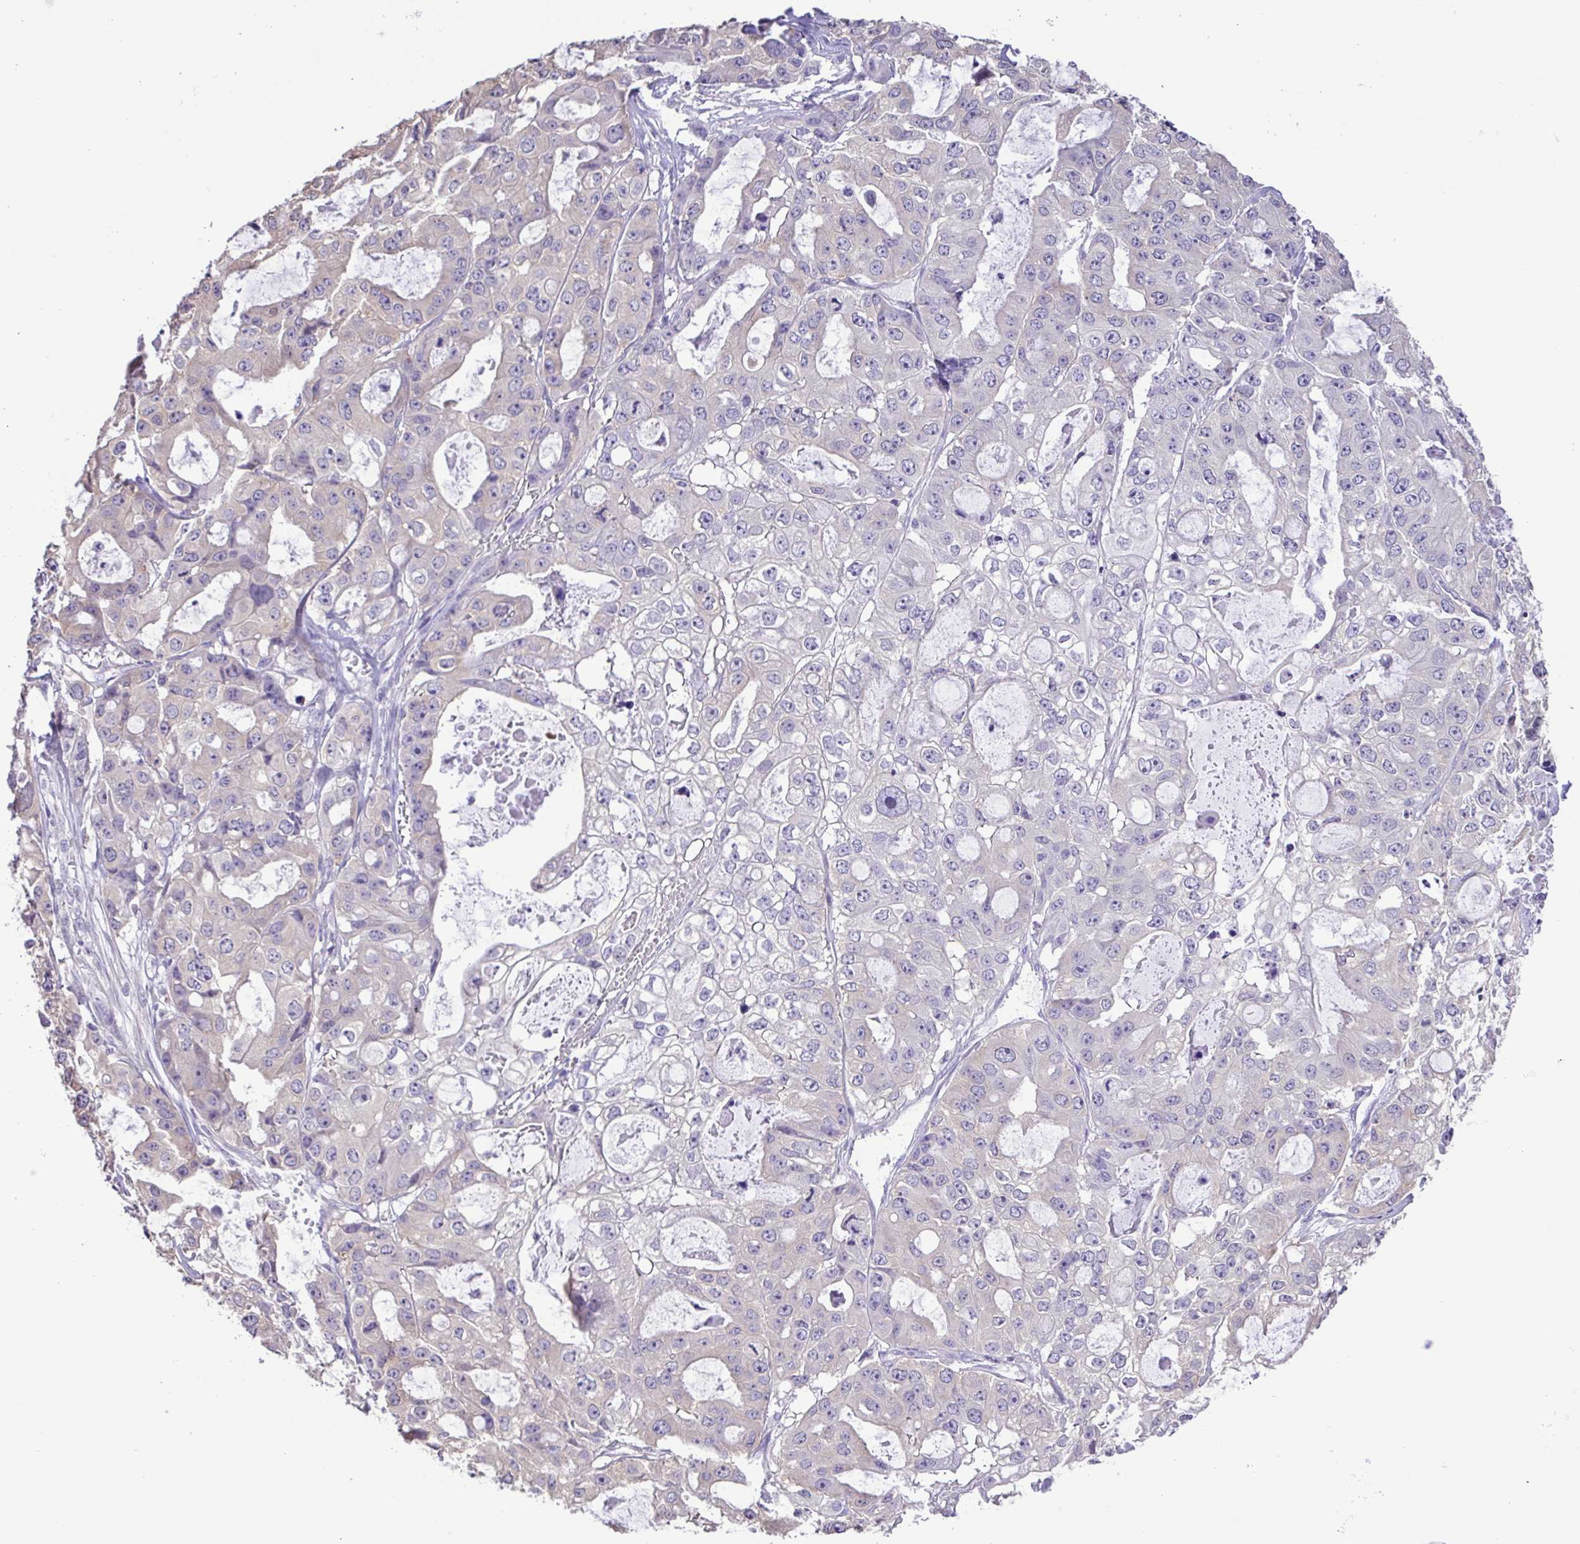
{"staining": {"intensity": "negative", "quantity": "none", "location": "none"}, "tissue": "ovarian cancer", "cell_type": "Tumor cells", "image_type": "cancer", "snomed": [{"axis": "morphology", "description": "Cystadenocarcinoma, serous, NOS"}, {"axis": "topography", "description": "Ovary"}], "caption": "DAB immunohistochemical staining of human ovarian serous cystadenocarcinoma exhibits no significant expression in tumor cells. (Brightfield microscopy of DAB immunohistochemistry (IHC) at high magnification).", "gene": "CYP17A1", "patient": {"sex": "female", "age": 56}}